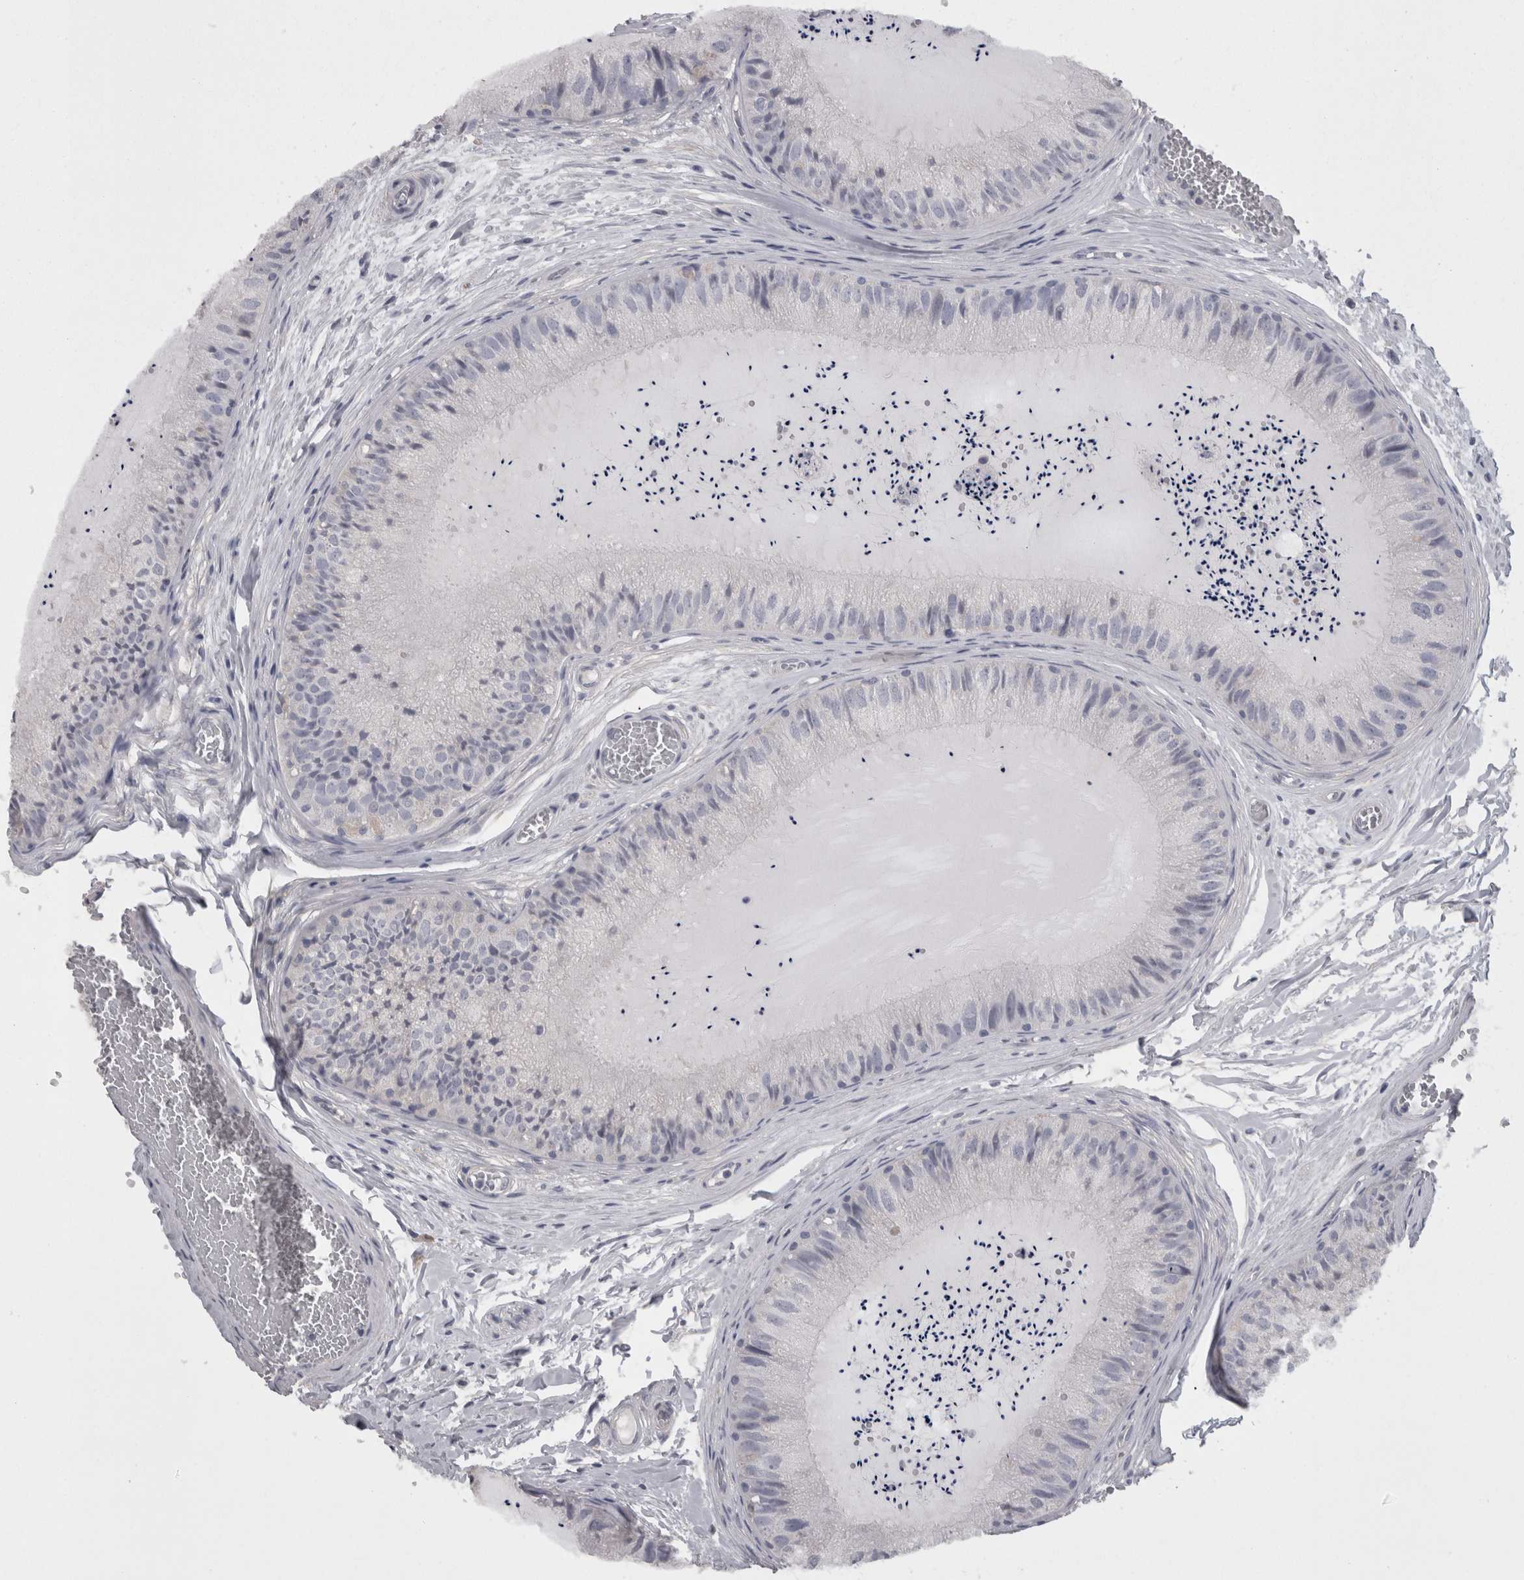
{"staining": {"intensity": "negative", "quantity": "none", "location": "none"}, "tissue": "epididymis", "cell_type": "Glandular cells", "image_type": "normal", "snomed": [{"axis": "morphology", "description": "Normal tissue, NOS"}, {"axis": "topography", "description": "Epididymis"}], "caption": "High power microscopy image of an immunohistochemistry micrograph of benign epididymis, revealing no significant staining in glandular cells.", "gene": "CAMK2D", "patient": {"sex": "male", "age": 31}}